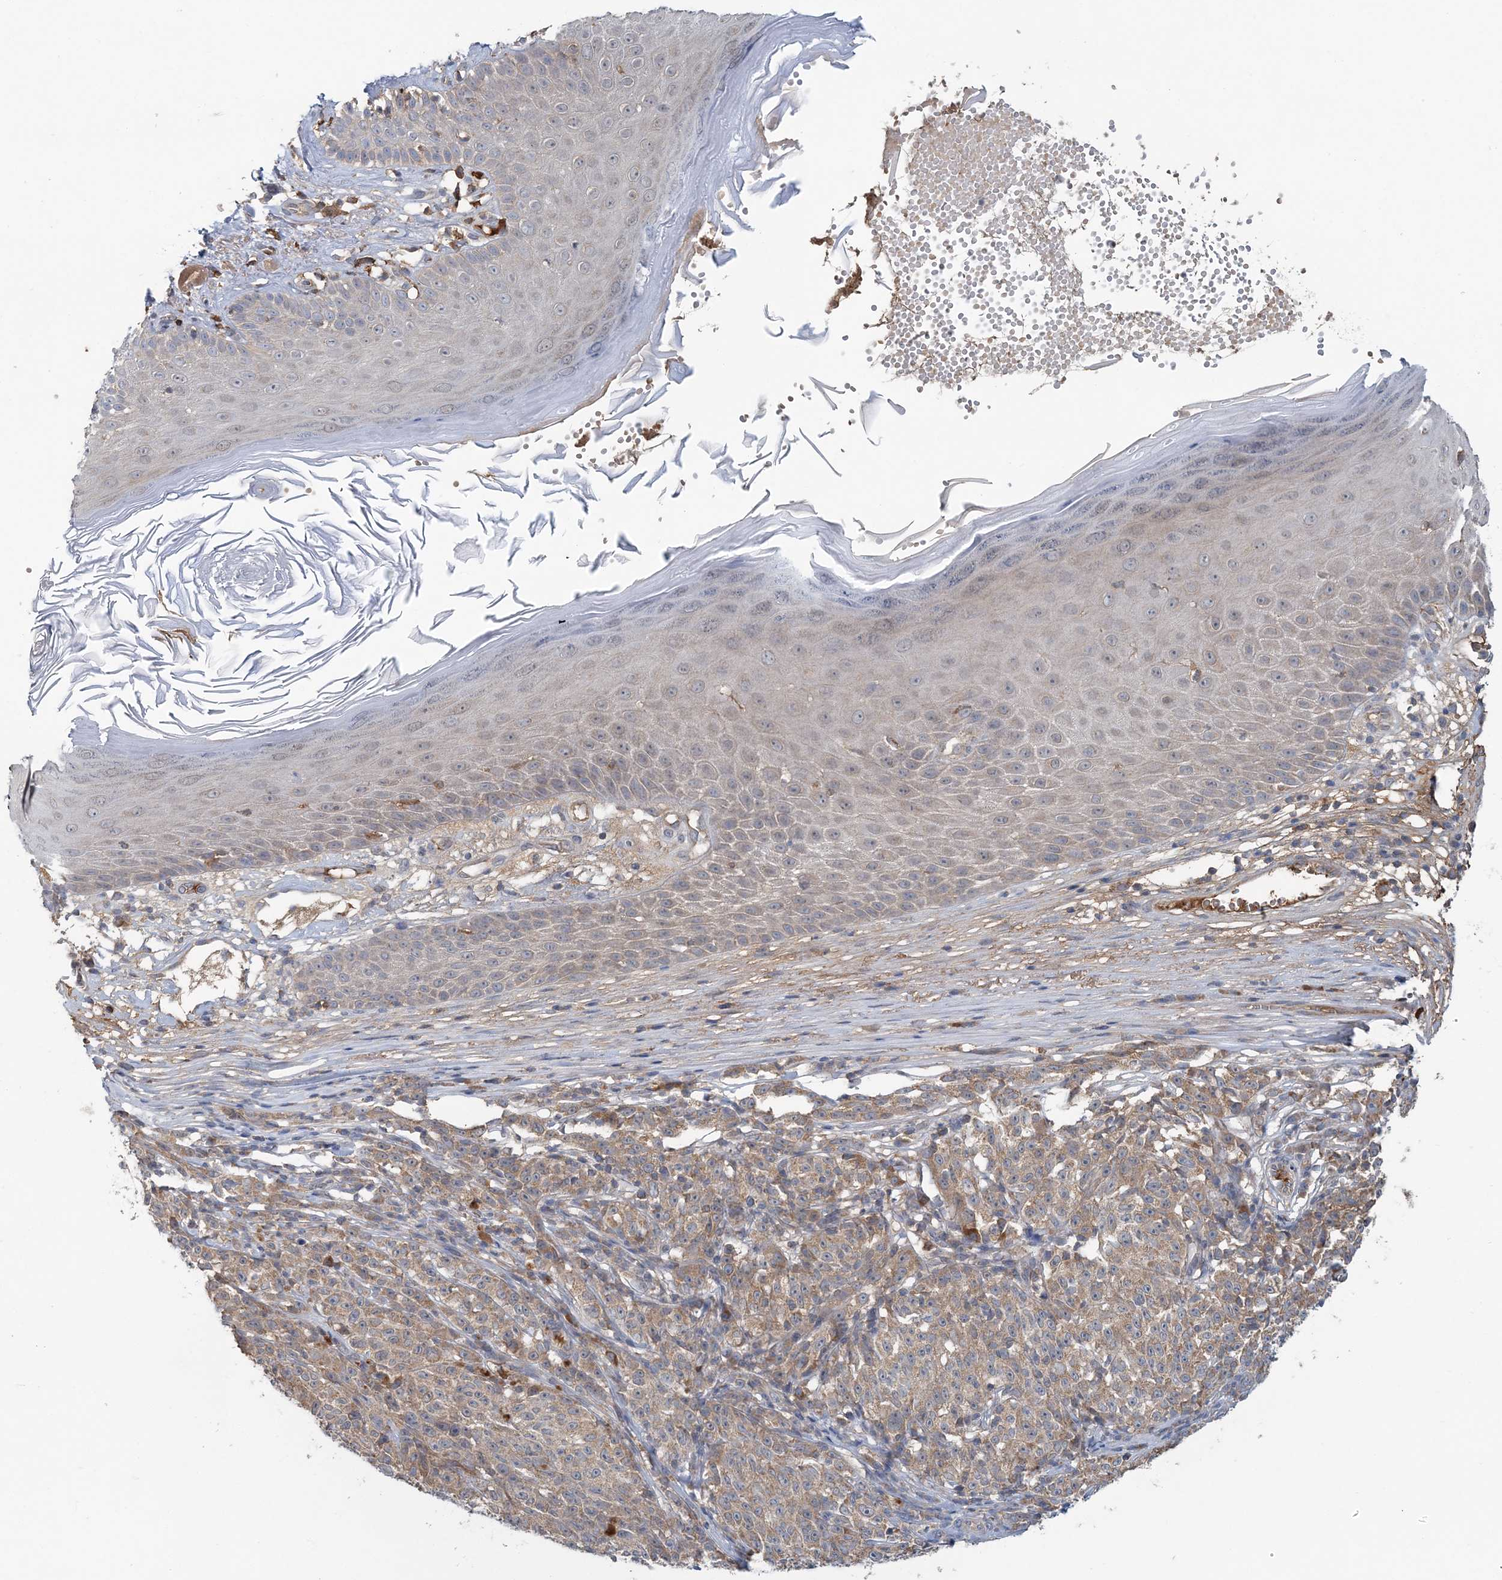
{"staining": {"intensity": "weak", "quantity": ">75%", "location": "cytoplasmic/membranous"}, "tissue": "melanoma", "cell_type": "Tumor cells", "image_type": "cancer", "snomed": [{"axis": "morphology", "description": "Malignant melanoma, NOS"}, {"axis": "topography", "description": "Skin"}], "caption": "Immunohistochemical staining of human melanoma shows low levels of weak cytoplasmic/membranous staining in about >75% of tumor cells.", "gene": "RNF25", "patient": {"sex": "female", "age": 82}}